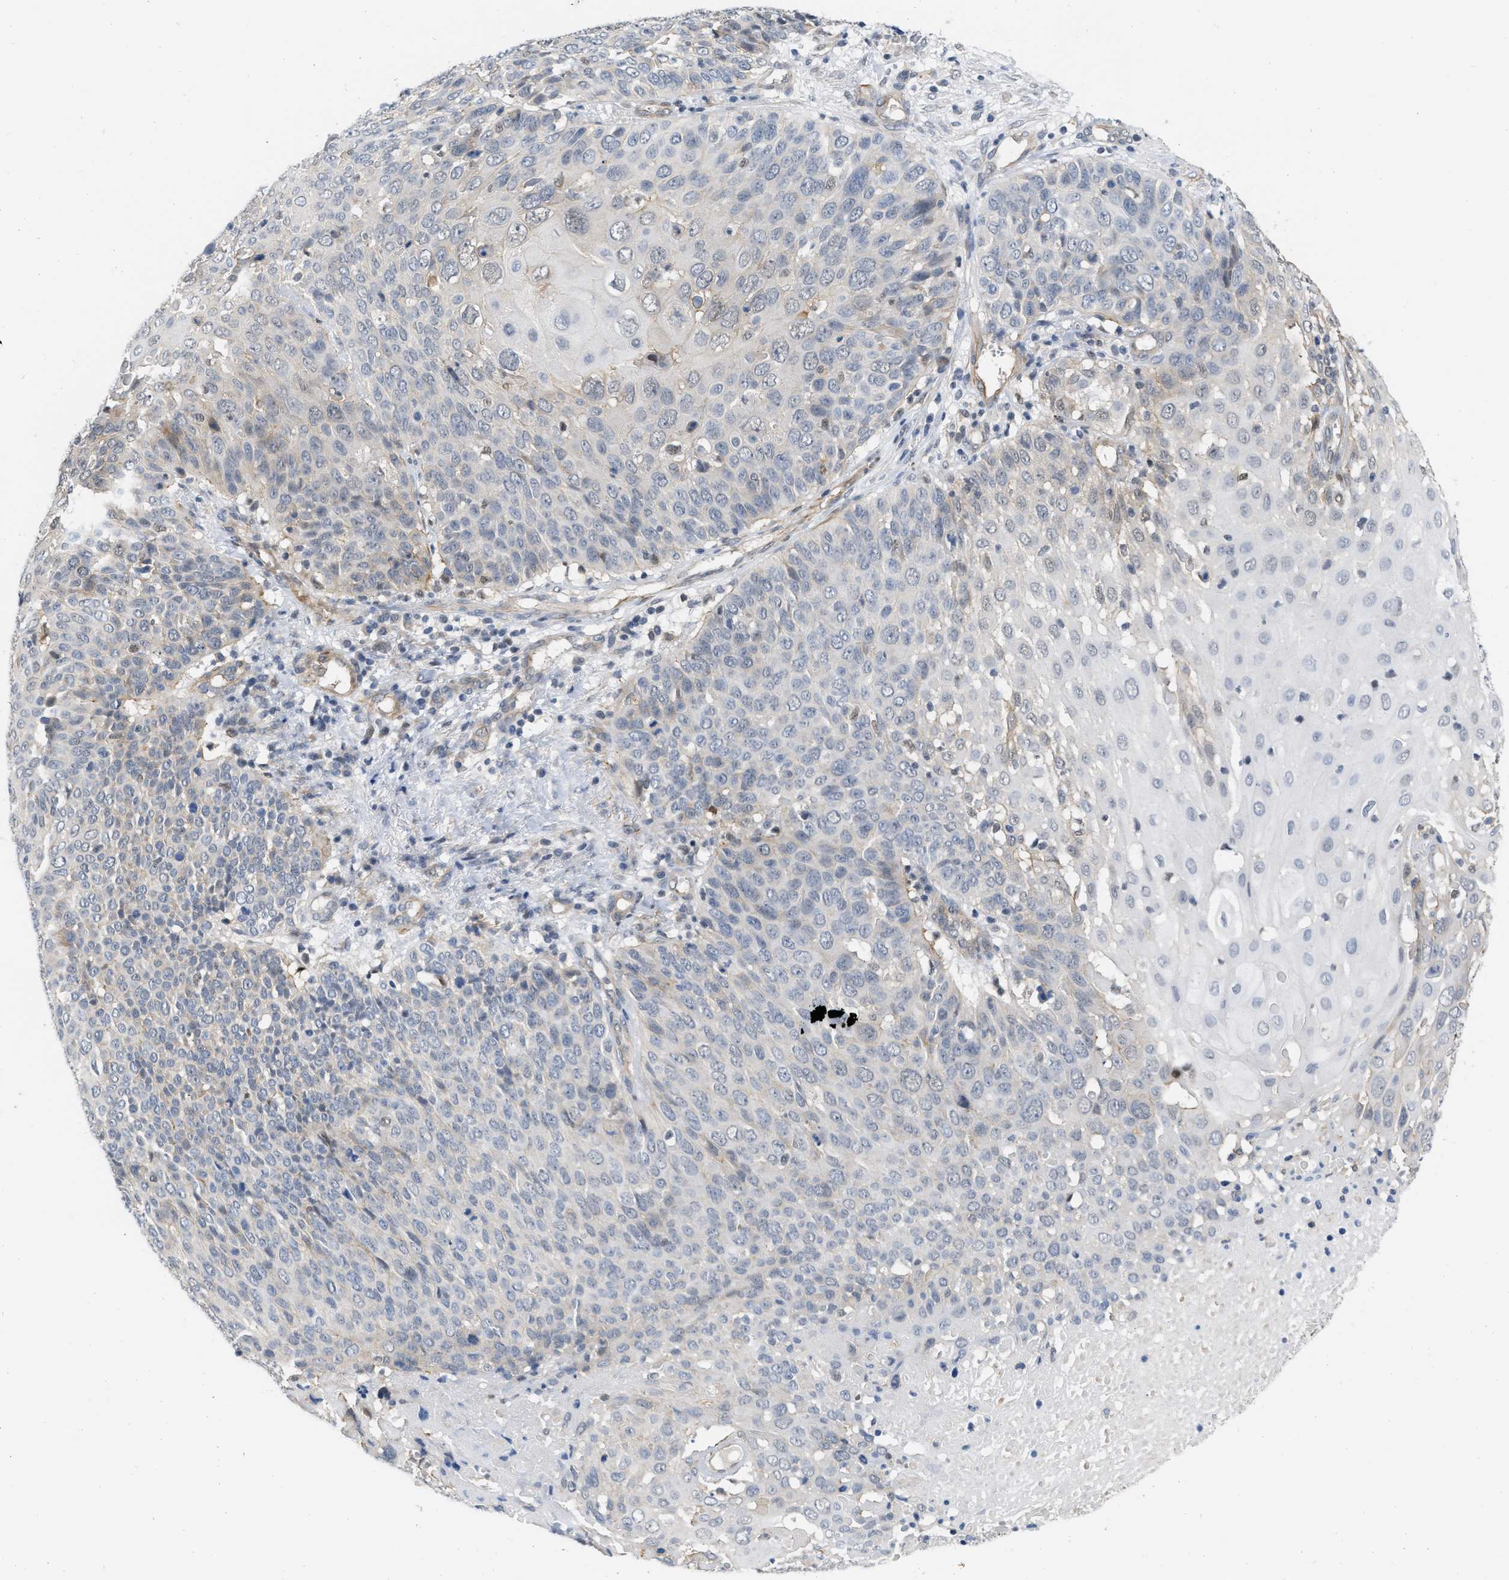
{"staining": {"intensity": "negative", "quantity": "none", "location": "none"}, "tissue": "cervical cancer", "cell_type": "Tumor cells", "image_type": "cancer", "snomed": [{"axis": "morphology", "description": "Squamous cell carcinoma, NOS"}, {"axis": "topography", "description": "Cervix"}], "caption": "IHC micrograph of neoplastic tissue: human squamous cell carcinoma (cervical) stained with DAB reveals no significant protein expression in tumor cells.", "gene": "NAPEPLD", "patient": {"sex": "female", "age": 74}}